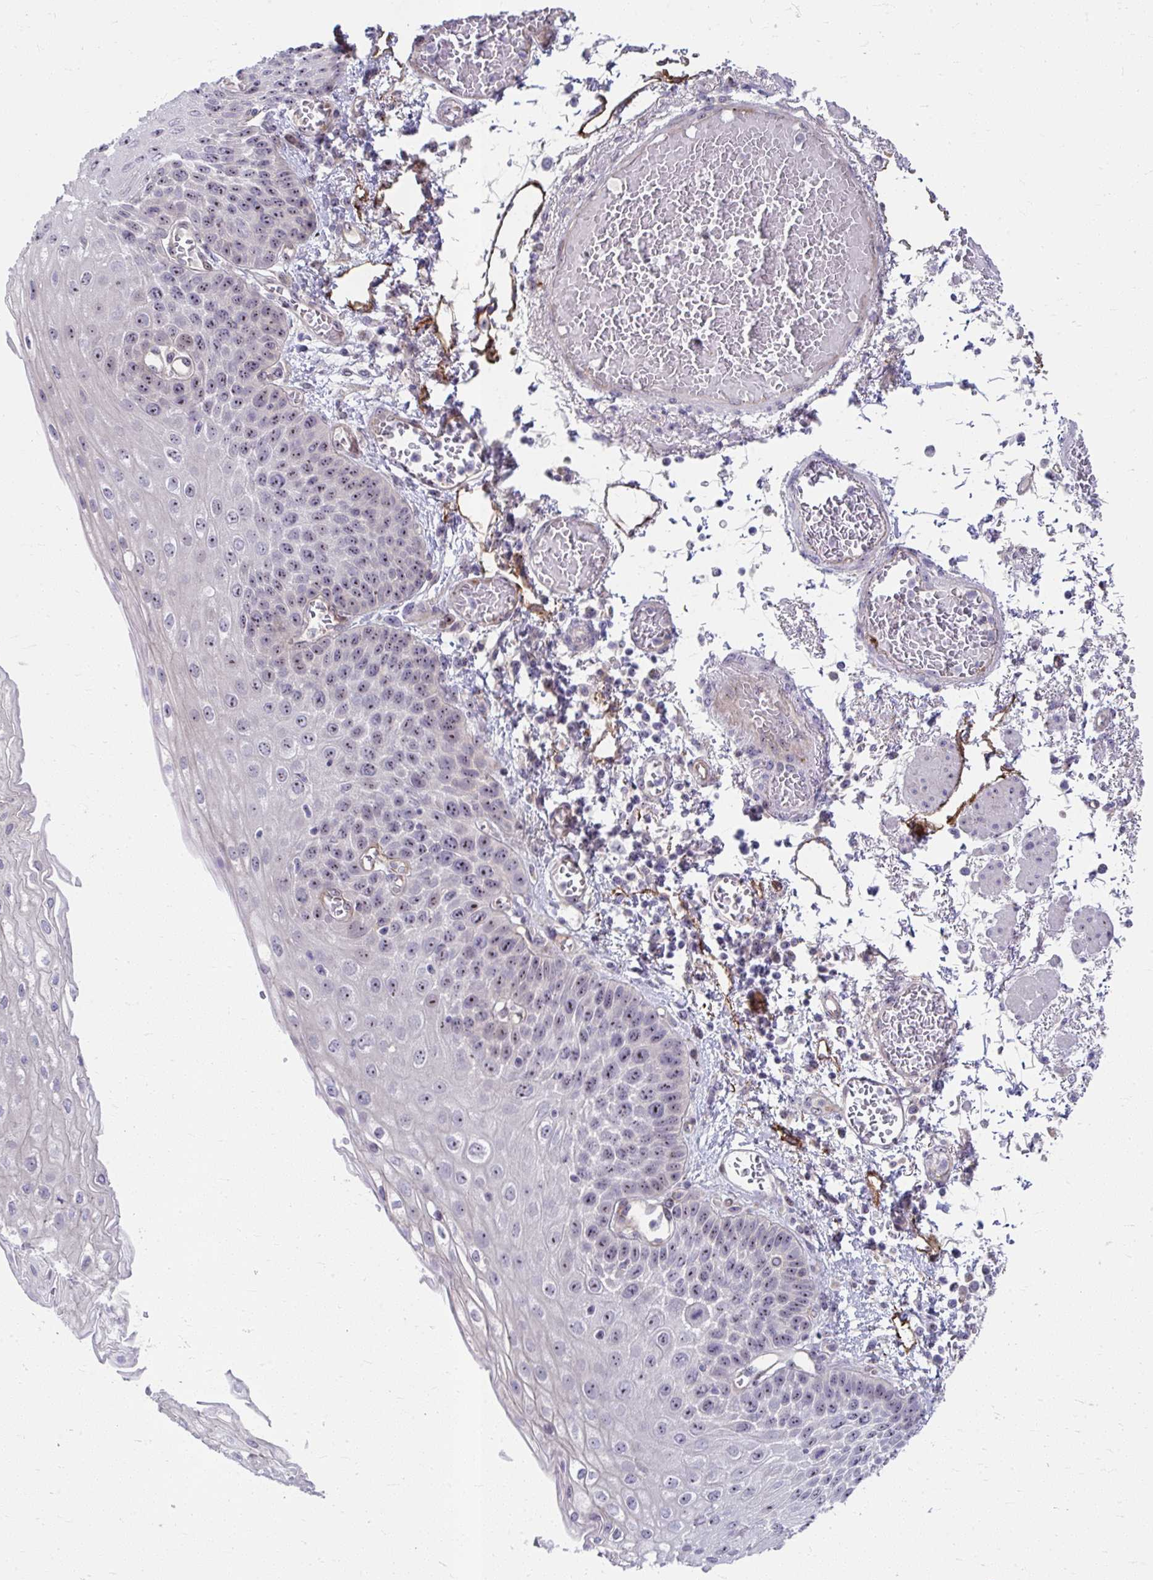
{"staining": {"intensity": "moderate", "quantity": ">75%", "location": "nuclear"}, "tissue": "esophagus", "cell_type": "Squamous epithelial cells", "image_type": "normal", "snomed": [{"axis": "morphology", "description": "Normal tissue, NOS"}, {"axis": "morphology", "description": "Adenocarcinoma, NOS"}, {"axis": "topography", "description": "Esophagus"}], "caption": "Brown immunohistochemical staining in normal human esophagus shows moderate nuclear staining in approximately >75% of squamous epithelial cells.", "gene": "MUS81", "patient": {"sex": "male", "age": 81}}